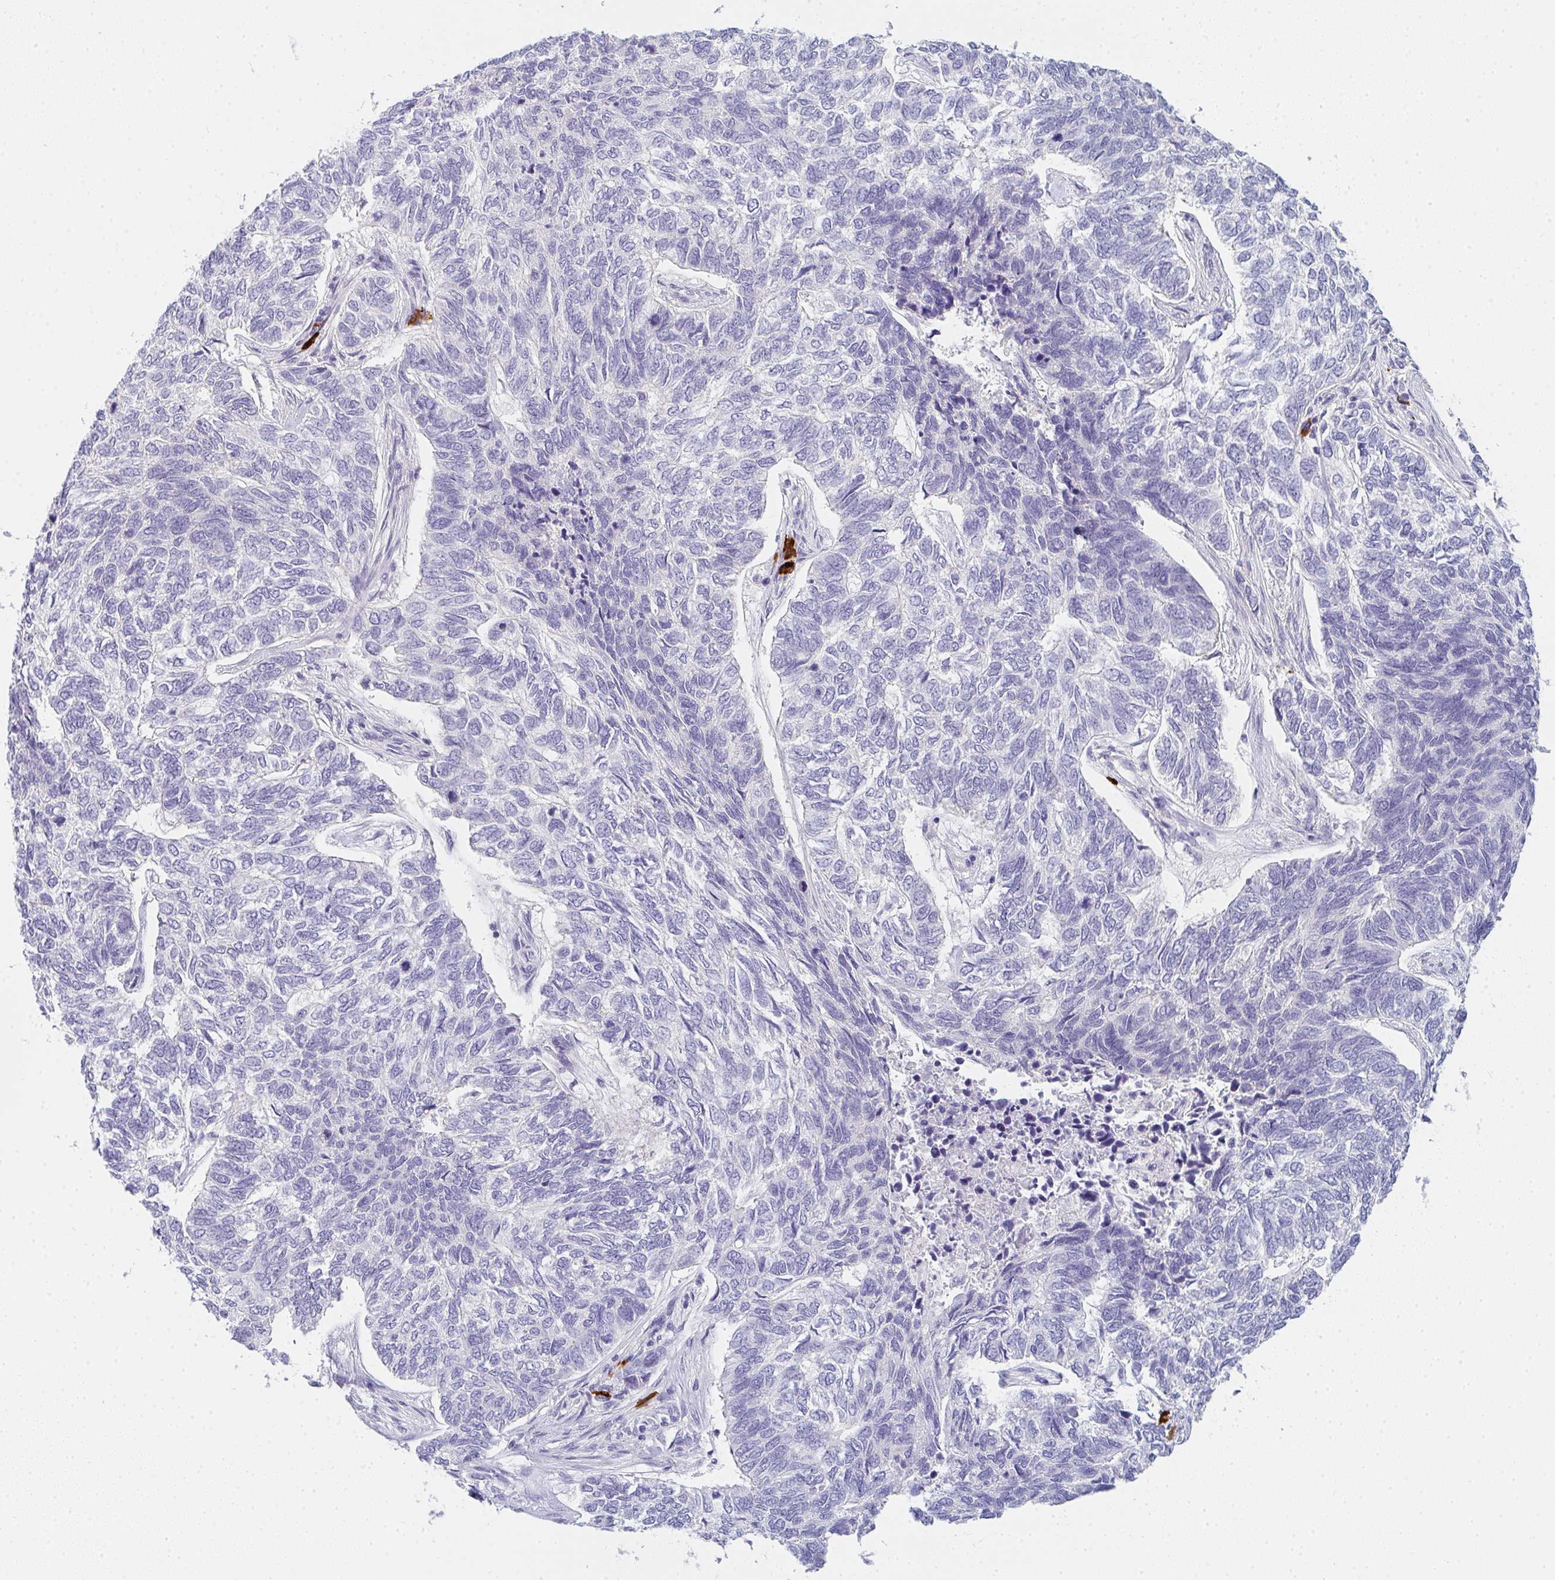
{"staining": {"intensity": "negative", "quantity": "none", "location": "none"}, "tissue": "skin cancer", "cell_type": "Tumor cells", "image_type": "cancer", "snomed": [{"axis": "morphology", "description": "Basal cell carcinoma"}, {"axis": "topography", "description": "Skin"}], "caption": "Immunohistochemistry (IHC) histopathology image of human basal cell carcinoma (skin) stained for a protein (brown), which displays no expression in tumor cells. (DAB IHC visualized using brightfield microscopy, high magnification).", "gene": "CACNA1S", "patient": {"sex": "female", "age": 65}}